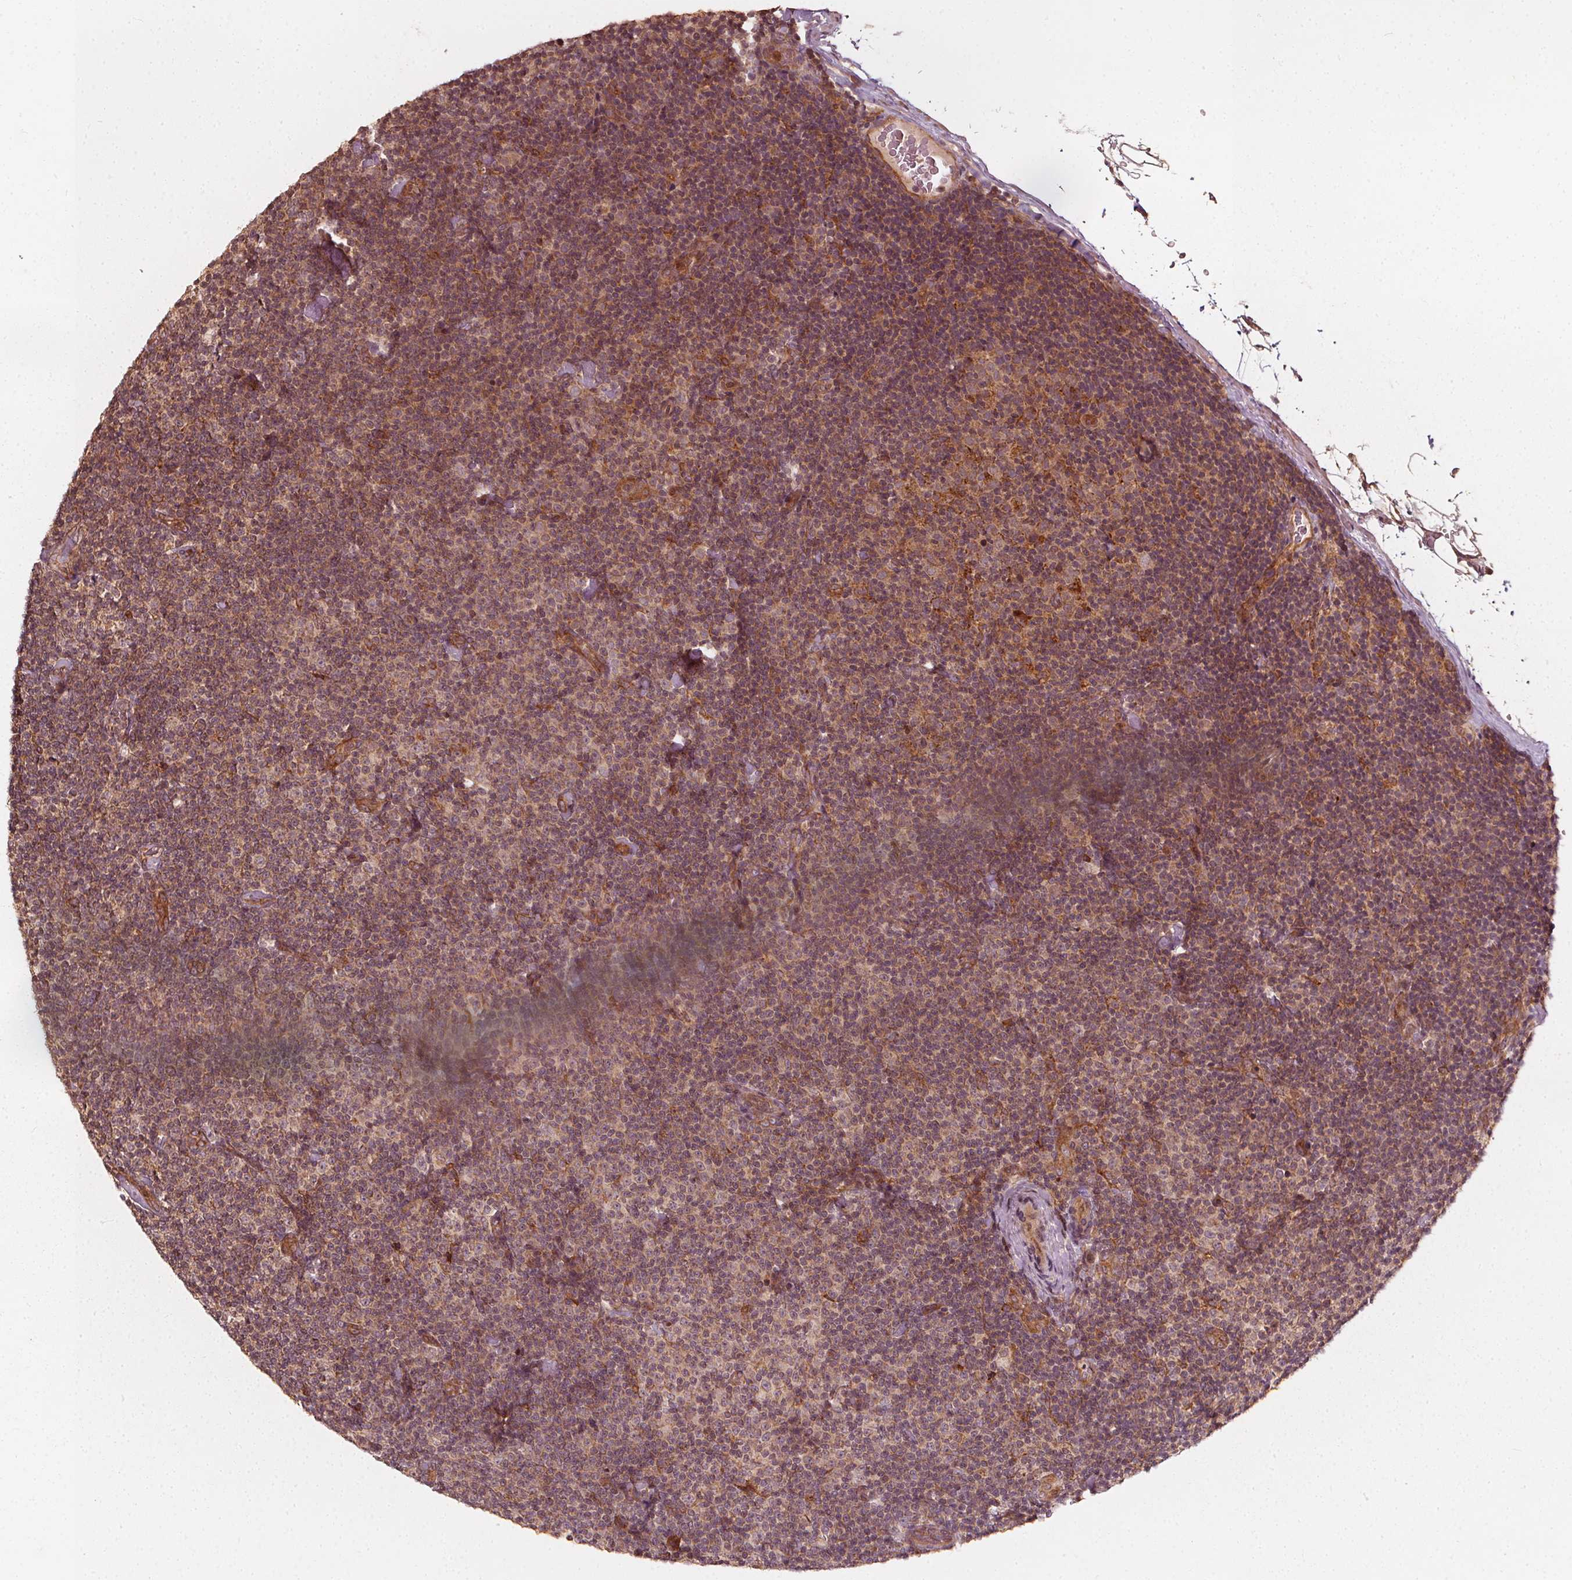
{"staining": {"intensity": "weak", "quantity": "25%-75%", "location": "cytoplasmic/membranous"}, "tissue": "lymphoma", "cell_type": "Tumor cells", "image_type": "cancer", "snomed": [{"axis": "morphology", "description": "Malignant lymphoma, non-Hodgkin's type, Low grade"}, {"axis": "topography", "description": "Lymph node"}], "caption": "Immunohistochemistry histopathology image of malignant lymphoma, non-Hodgkin's type (low-grade) stained for a protein (brown), which shows low levels of weak cytoplasmic/membranous expression in approximately 25%-75% of tumor cells.", "gene": "NPC1", "patient": {"sex": "male", "age": 81}}